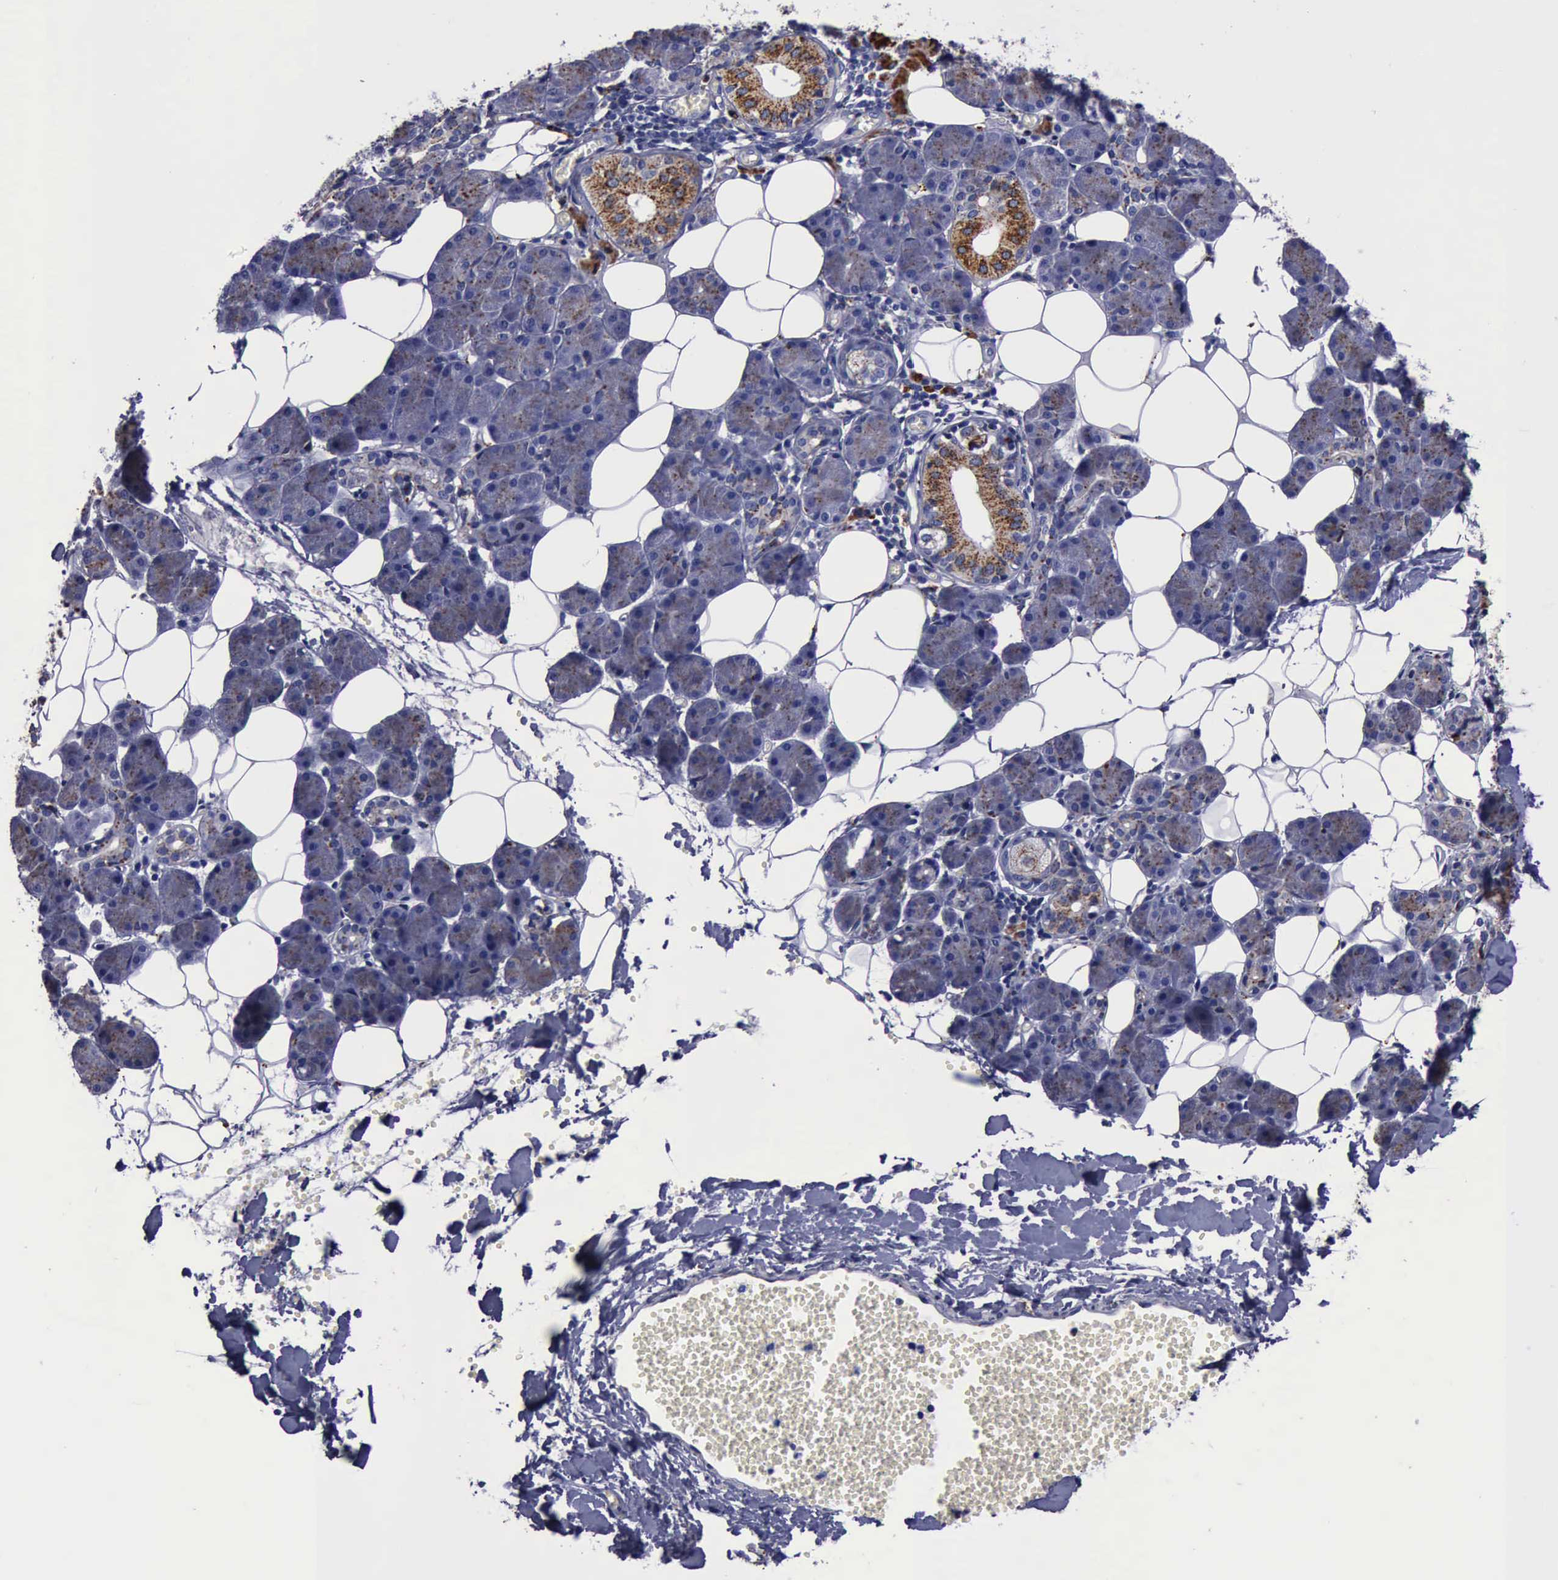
{"staining": {"intensity": "moderate", "quantity": ">75%", "location": "cytoplasmic/membranous"}, "tissue": "salivary gland", "cell_type": "Glandular cells", "image_type": "normal", "snomed": [{"axis": "morphology", "description": "Normal tissue, NOS"}, {"axis": "morphology", "description": "Adenoma, NOS"}, {"axis": "topography", "description": "Salivary gland"}], "caption": "This micrograph shows IHC staining of unremarkable salivary gland, with medium moderate cytoplasmic/membranous positivity in approximately >75% of glandular cells.", "gene": "CTSD", "patient": {"sex": "female", "age": 32}}